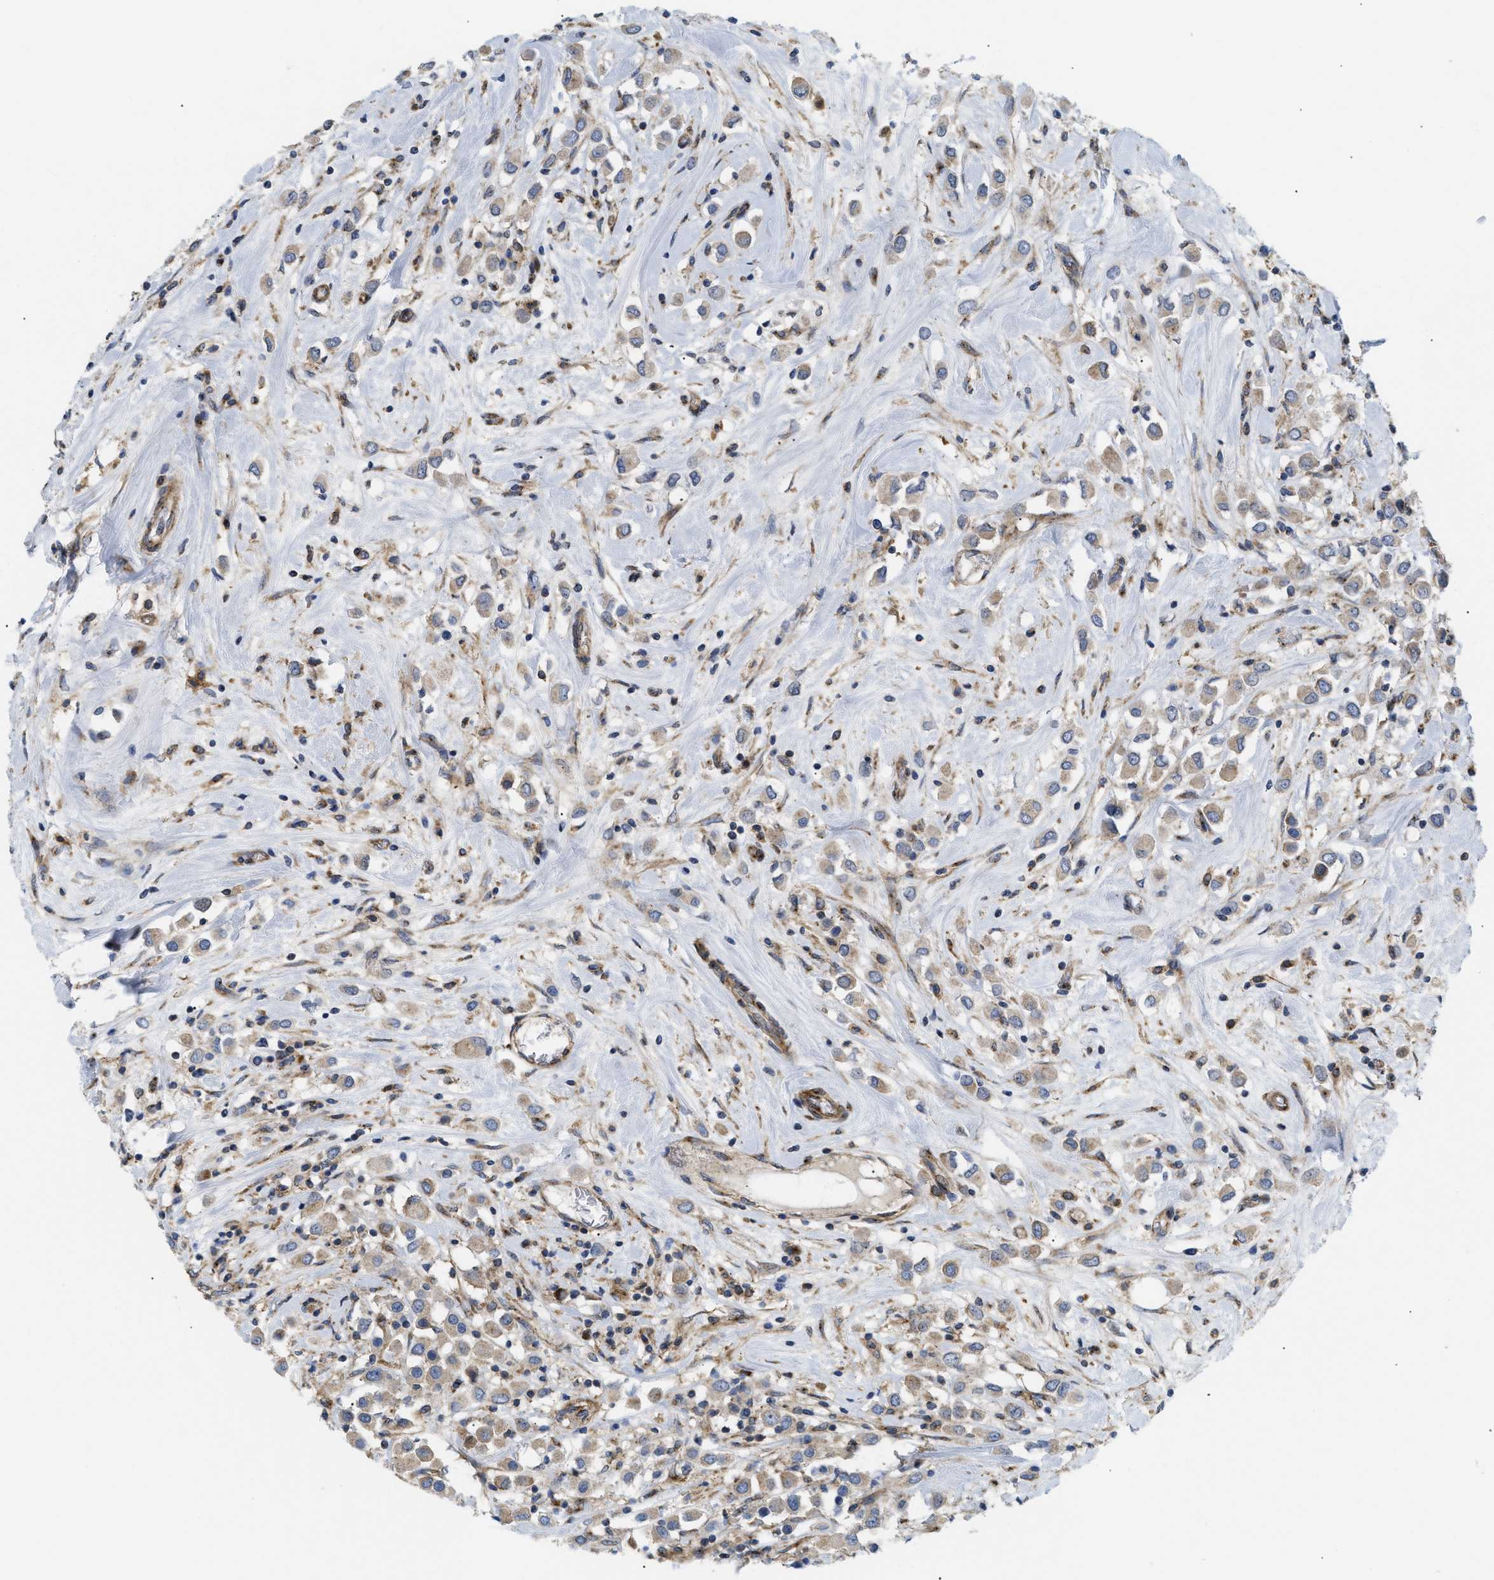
{"staining": {"intensity": "weak", "quantity": ">75%", "location": "cytoplasmic/membranous"}, "tissue": "breast cancer", "cell_type": "Tumor cells", "image_type": "cancer", "snomed": [{"axis": "morphology", "description": "Duct carcinoma"}, {"axis": "topography", "description": "Breast"}], "caption": "DAB immunohistochemical staining of human breast cancer (intraductal carcinoma) exhibits weak cytoplasmic/membranous protein staining in approximately >75% of tumor cells. The staining is performed using DAB brown chromogen to label protein expression. The nuclei are counter-stained blue using hematoxylin.", "gene": "DCTN4", "patient": {"sex": "female", "age": 61}}